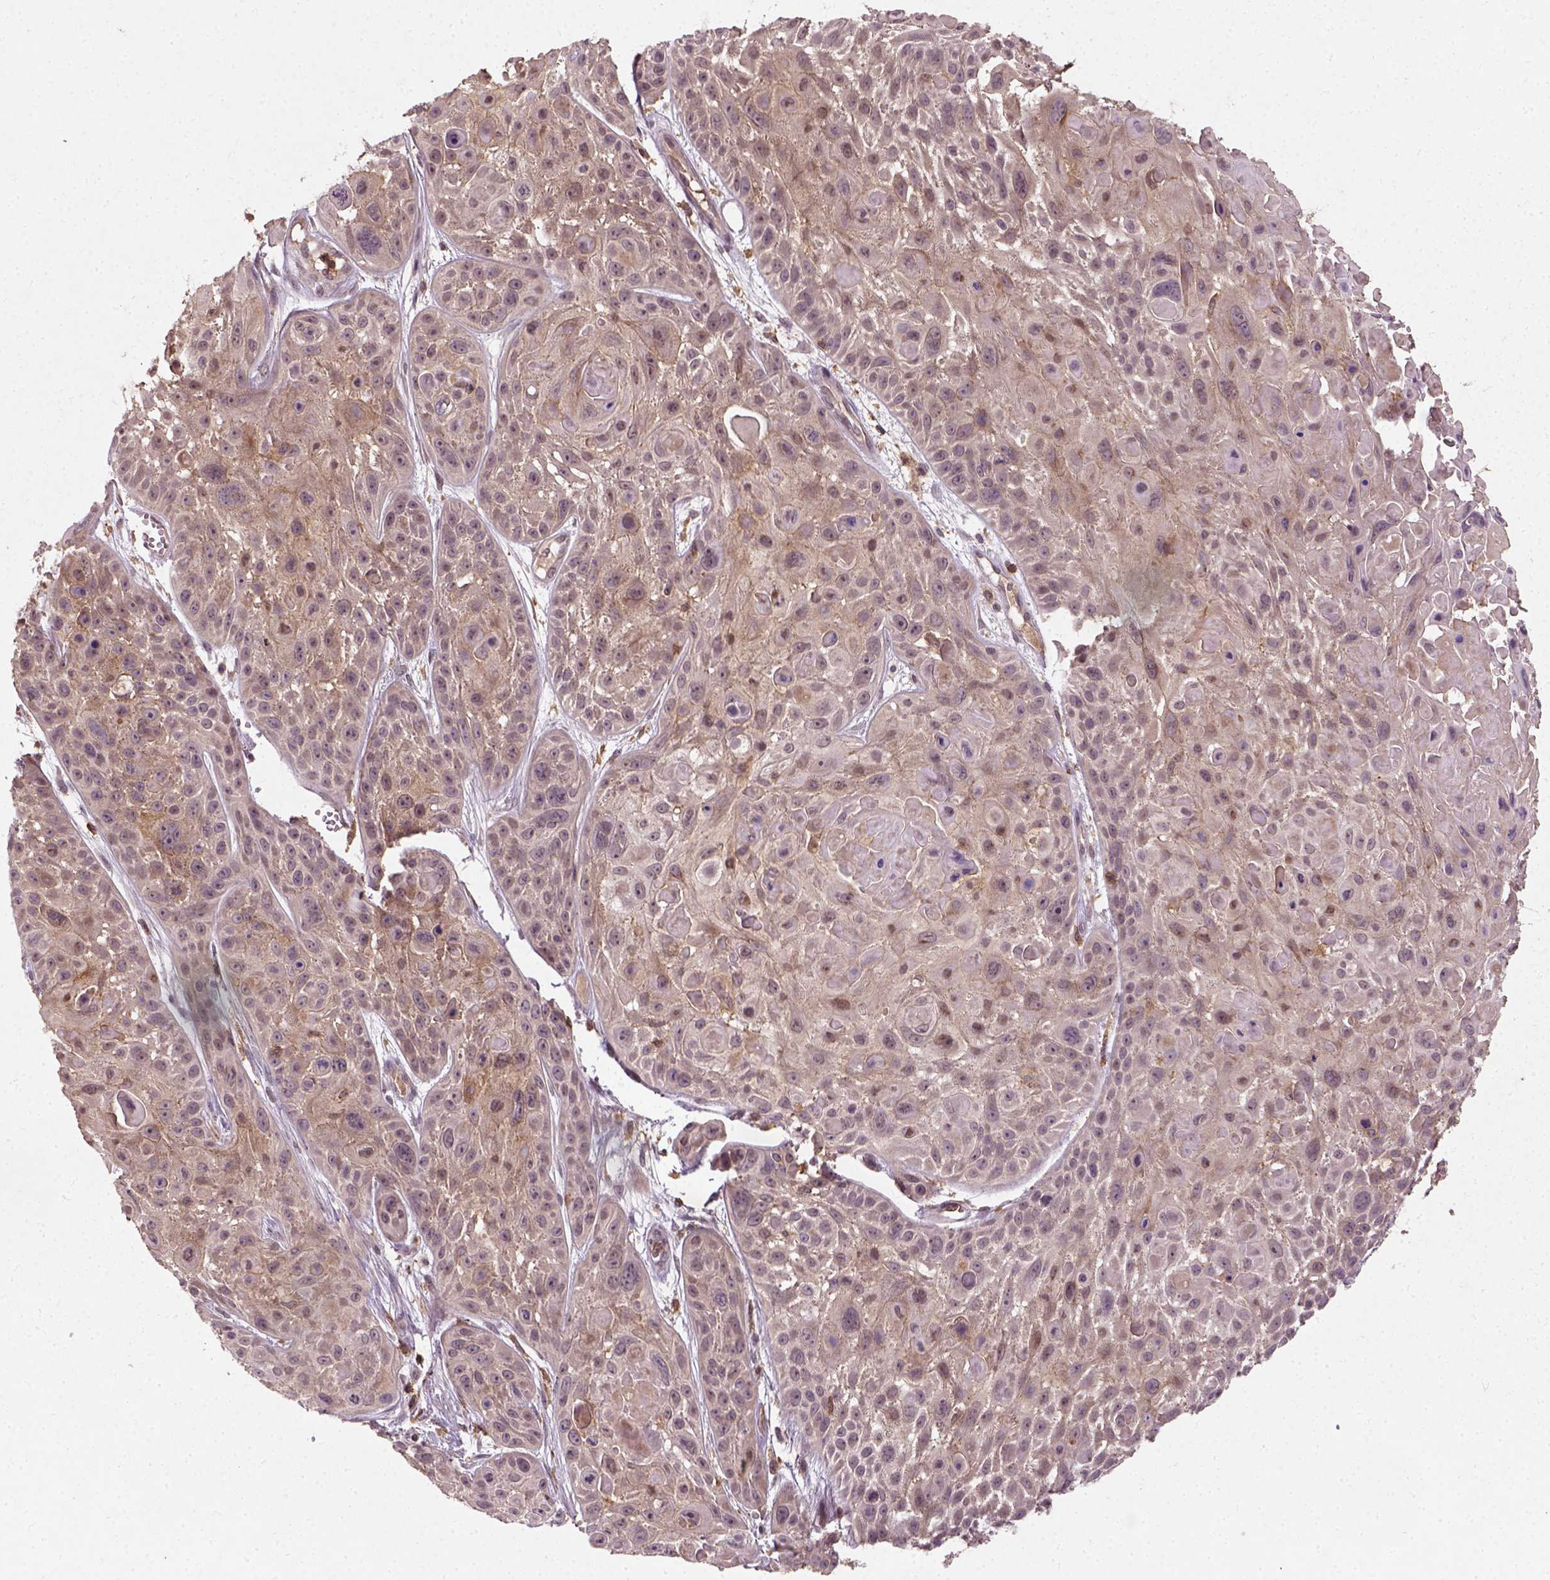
{"staining": {"intensity": "weak", "quantity": ">75%", "location": "cytoplasmic/membranous"}, "tissue": "skin cancer", "cell_type": "Tumor cells", "image_type": "cancer", "snomed": [{"axis": "morphology", "description": "Squamous cell carcinoma, NOS"}, {"axis": "topography", "description": "Skin"}, {"axis": "topography", "description": "Anal"}], "caption": "Immunohistochemical staining of skin cancer (squamous cell carcinoma) shows weak cytoplasmic/membranous protein expression in approximately >75% of tumor cells. (DAB IHC, brown staining for protein, blue staining for nuclei).", "gene": "CAMKK1", "patient": {"sex": "female", "age": 75}}